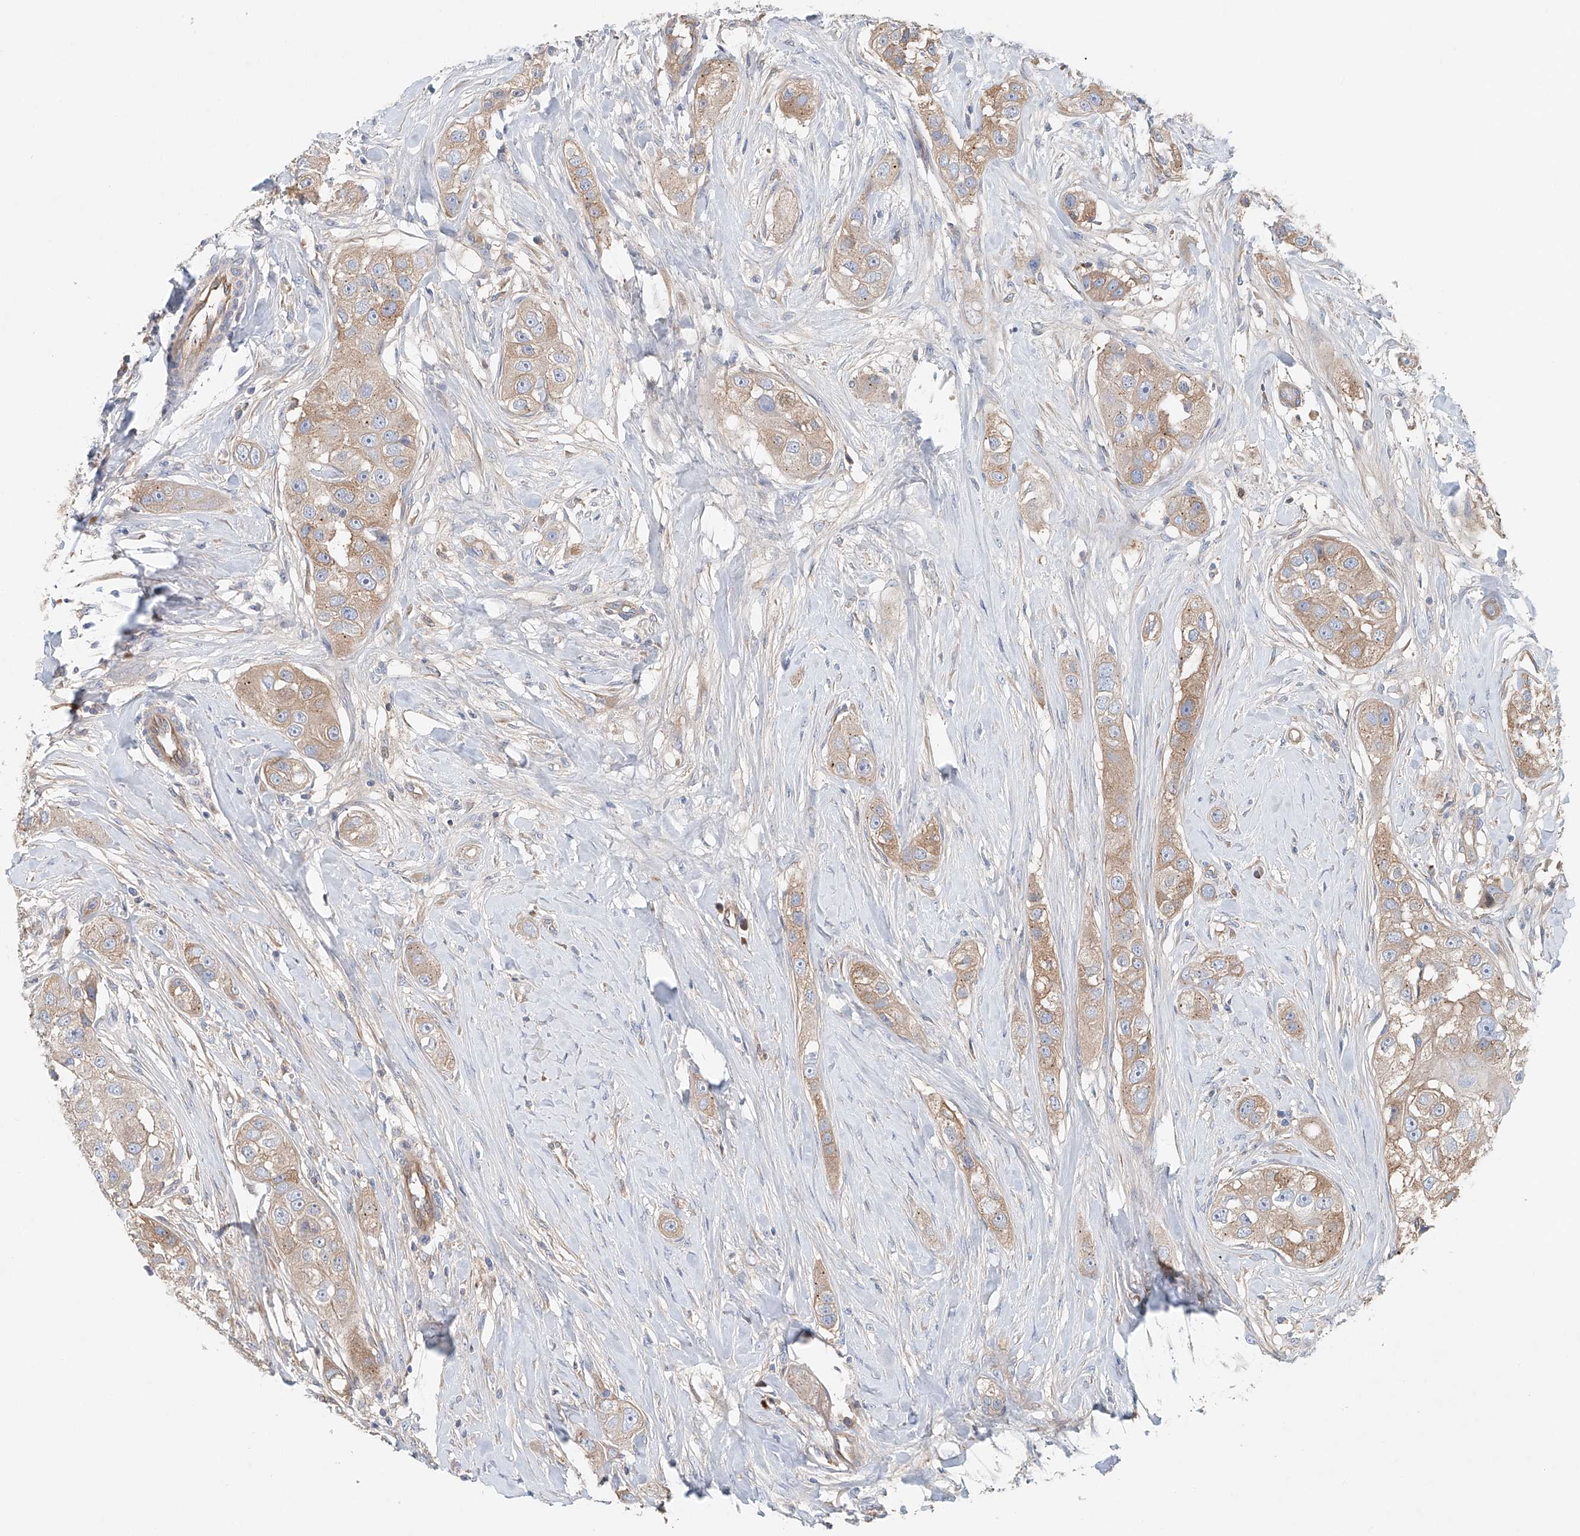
{"staining": {"intensity": "moderate", "quantity": ">75%", "location": "cytoplasmic/membranous"}, "tissue": "head and neck cancer", "cell_type": "Tumor cells", "image_type": "cancer", "snomed": [{"axis": "morphology", "description": "Normal tissue, NOS"}, {"axis": "morphology", "description": "Squamous cell carcinoma, NOS"}, {"axis": "topography", "description": "Skeletal muscle"}, {"axis": "topography", "description": "Head-Neck"}], "caption": "A micrograph of head and neck squamous cell carcinoma stained for a protein displays moderate cytoplasmic/membranous brown staining in tumor cells. (DAB IHC, brown staining for protein, blue staining for nuclei).", "gene": "FRYL", "patient": {"sex": "male", "age": 51}}